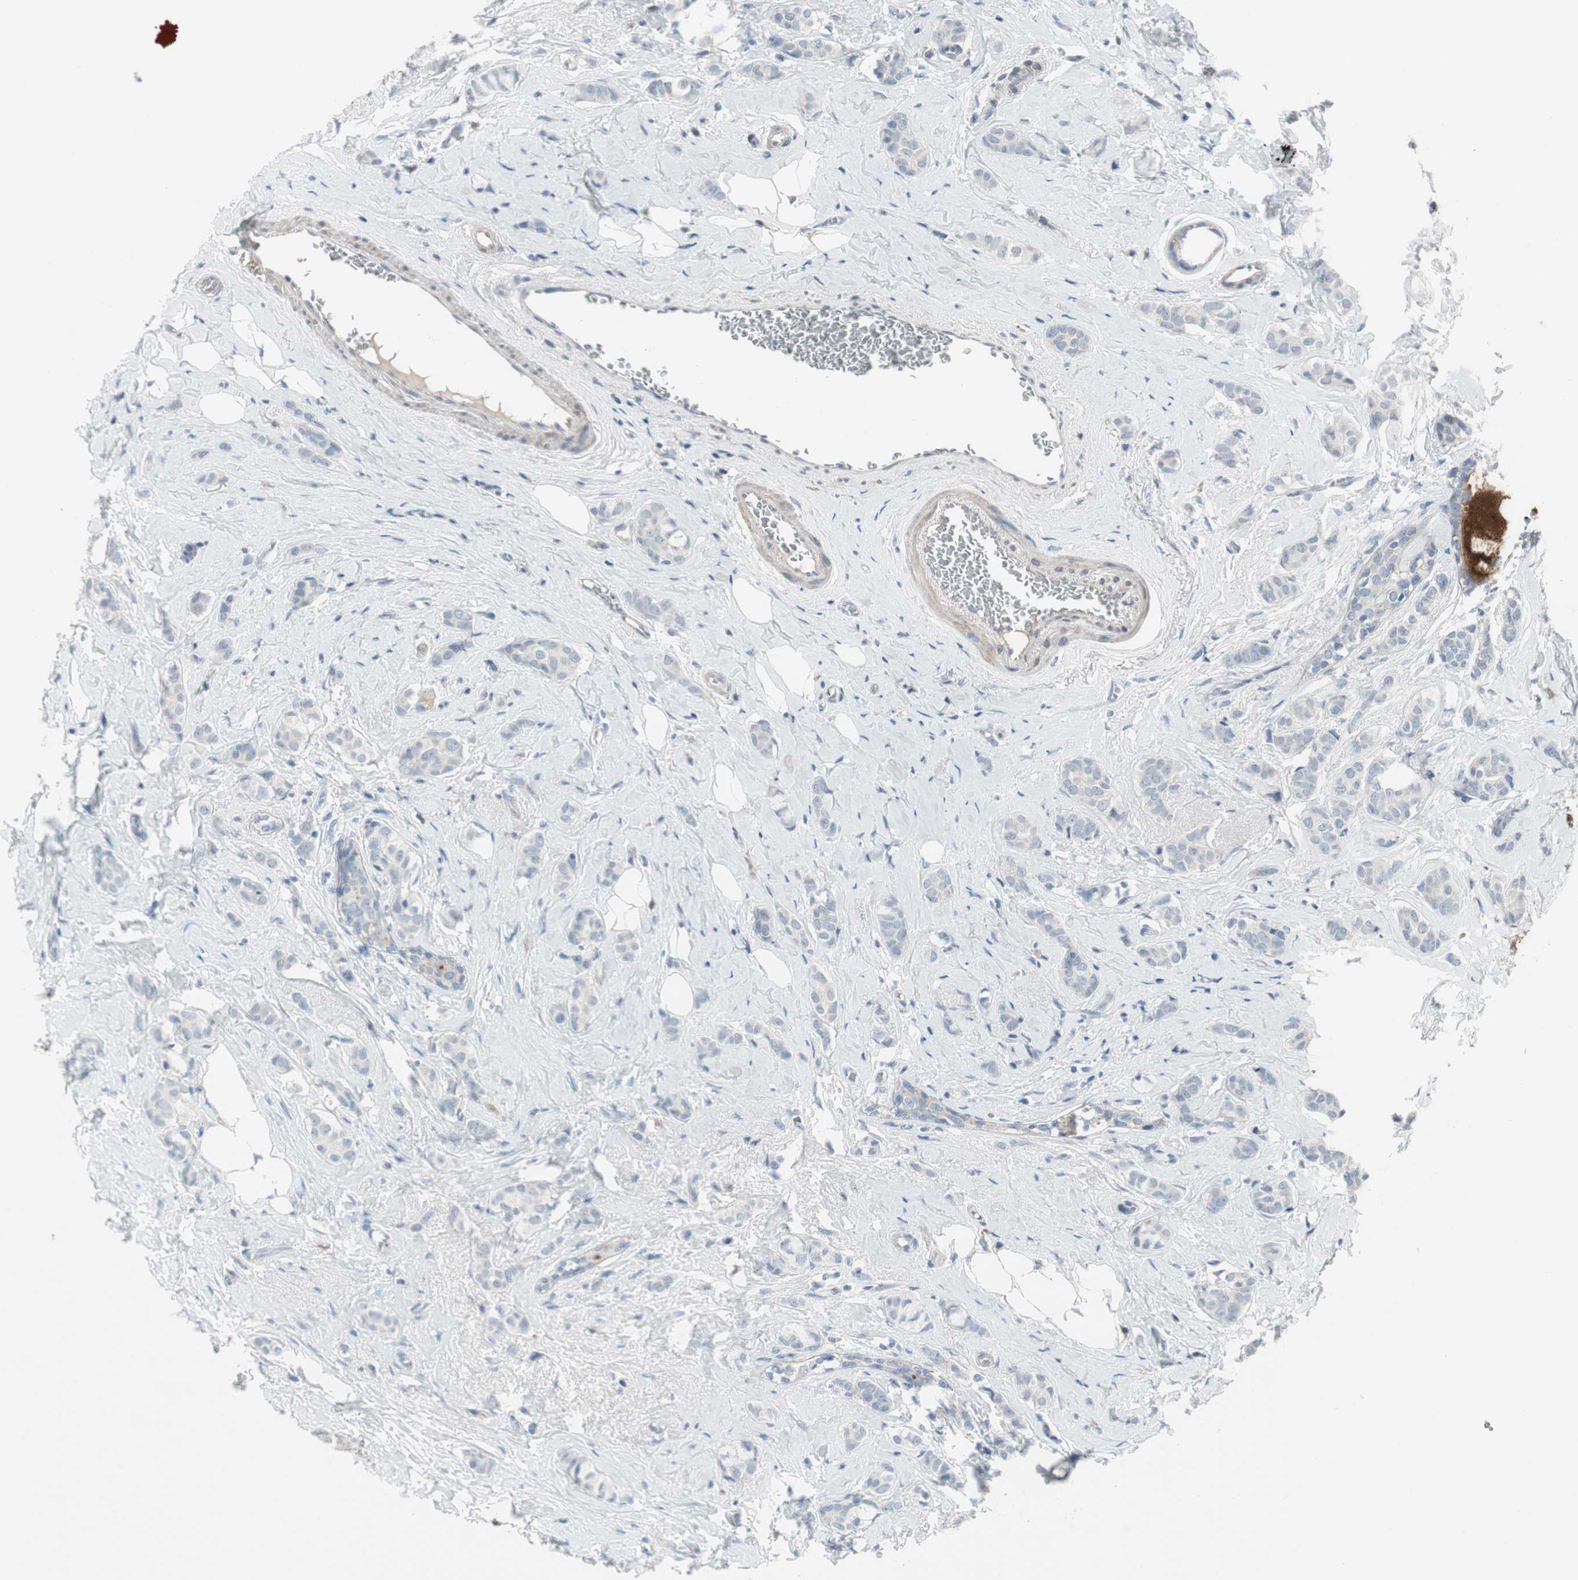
{"staining": {"intensity": "negative", "quantity": "none", "location": "none"}, "tissue": "breast cancer", "cell_type": "Tumor cells", "image_type": "cancer", "snomed": [{"axis": "morphology", "description": "Lobular carcinoma"}, {"axis": "topography", "description": "Breast"}], "caption": "This is an immunohistochemistry (IHC) micrograph of breast cancer (lobular carcinoma). There is no expression in tumor cells.", "gene": "PIGR", "patient": {"sex": "female", "age": 60}}